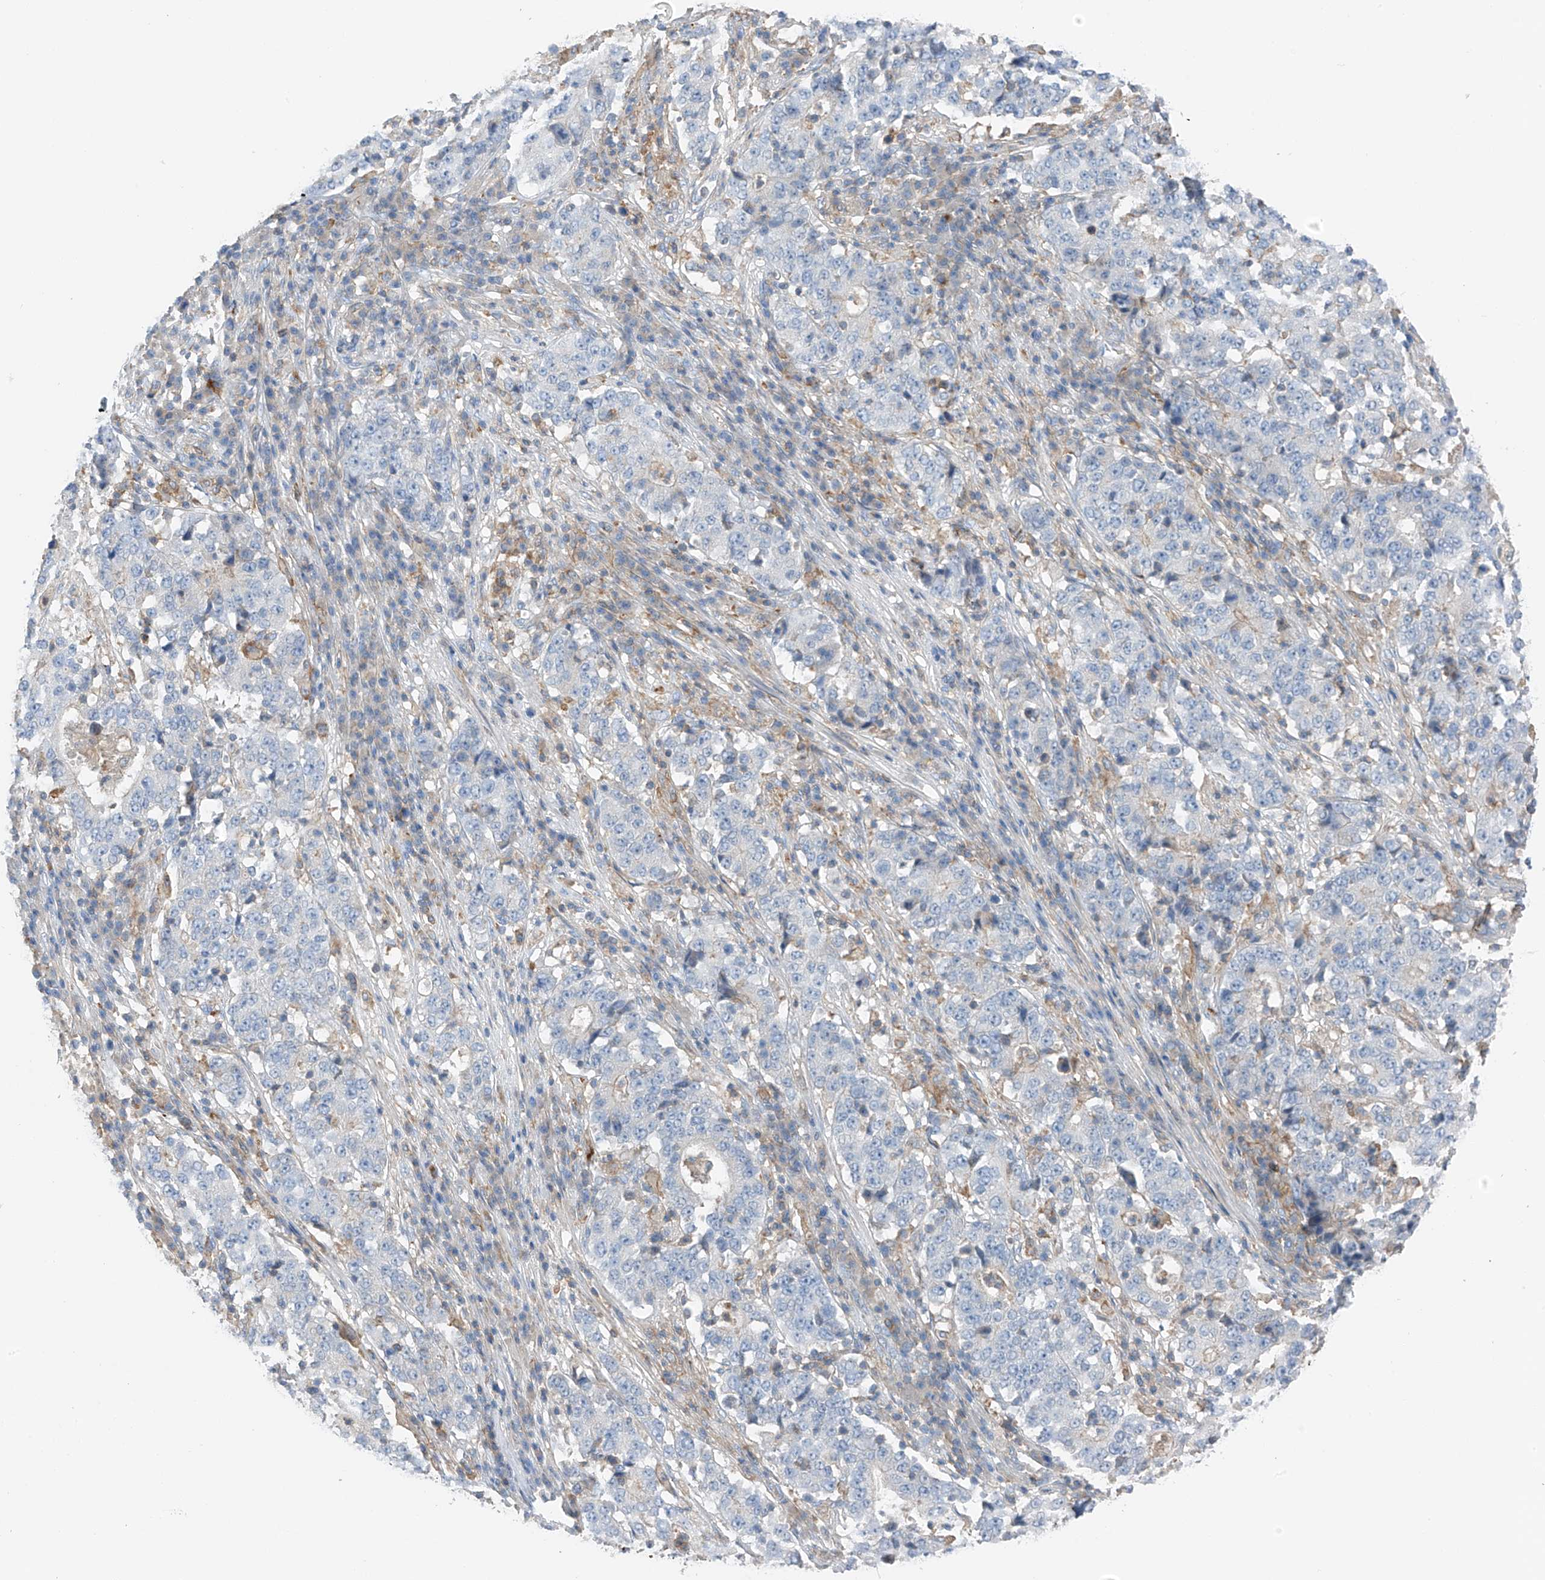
{"staining": {"intensity": "negative", "quantity": "none", "location": "none"}, "tissue": "stomach cancer", "cell_type": "Tumor cells", "image_type": "cancer", "snomed": [{"axis": "morphology", "description": "Adenocarcinoma, NOS"}, {"axis": "topography", "description": "Stomach"}], "caption": "Tumor cells are negative for brown protein staining in adenocarcinoma (stomach).", "gene": "NALCN", "patient": {"sex": "male", "age": 59}}